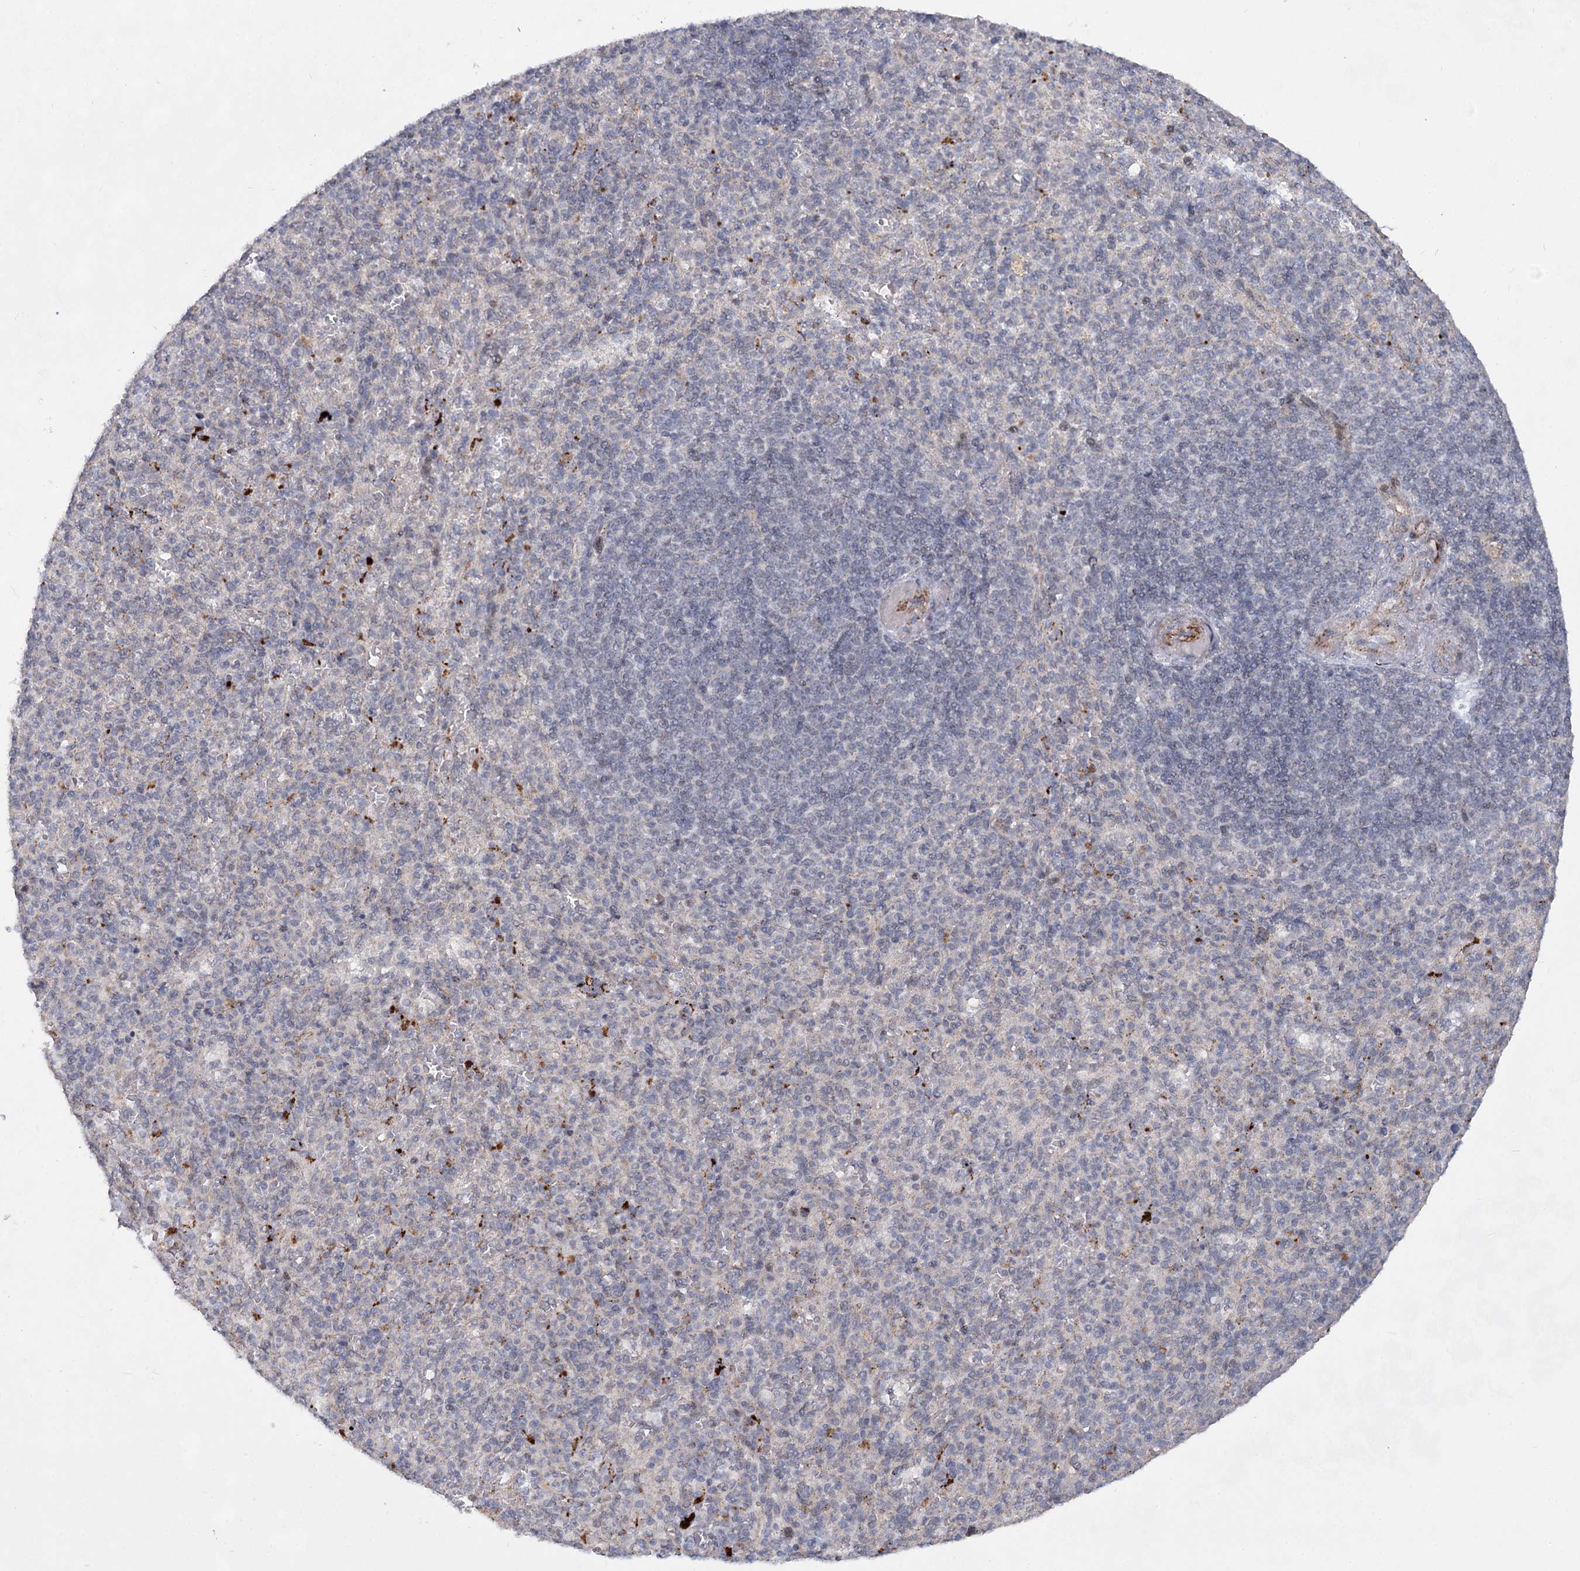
{"staining": {"intensity": "negative", "quantity": "none", "location": "none"}, "tissue": "spleen", "cell_type": "Cells in red pulp", "image_type": "normal", "snomed": [{"axis": "morphology", "description": "Normal tissue, NOS"}, {"axis": "topography", "description": "Spleen"}], "caption": "Immunohistochemistry (IHC) image of benign human spleen stained for a protein (brown), which exhibits no positivity in cells in red pulp. (Brightfield microscopy of DAB immunohistochemistry at high magnification).", "gene": "ATL2", "patient": {"sex": "female", "age": 74}}